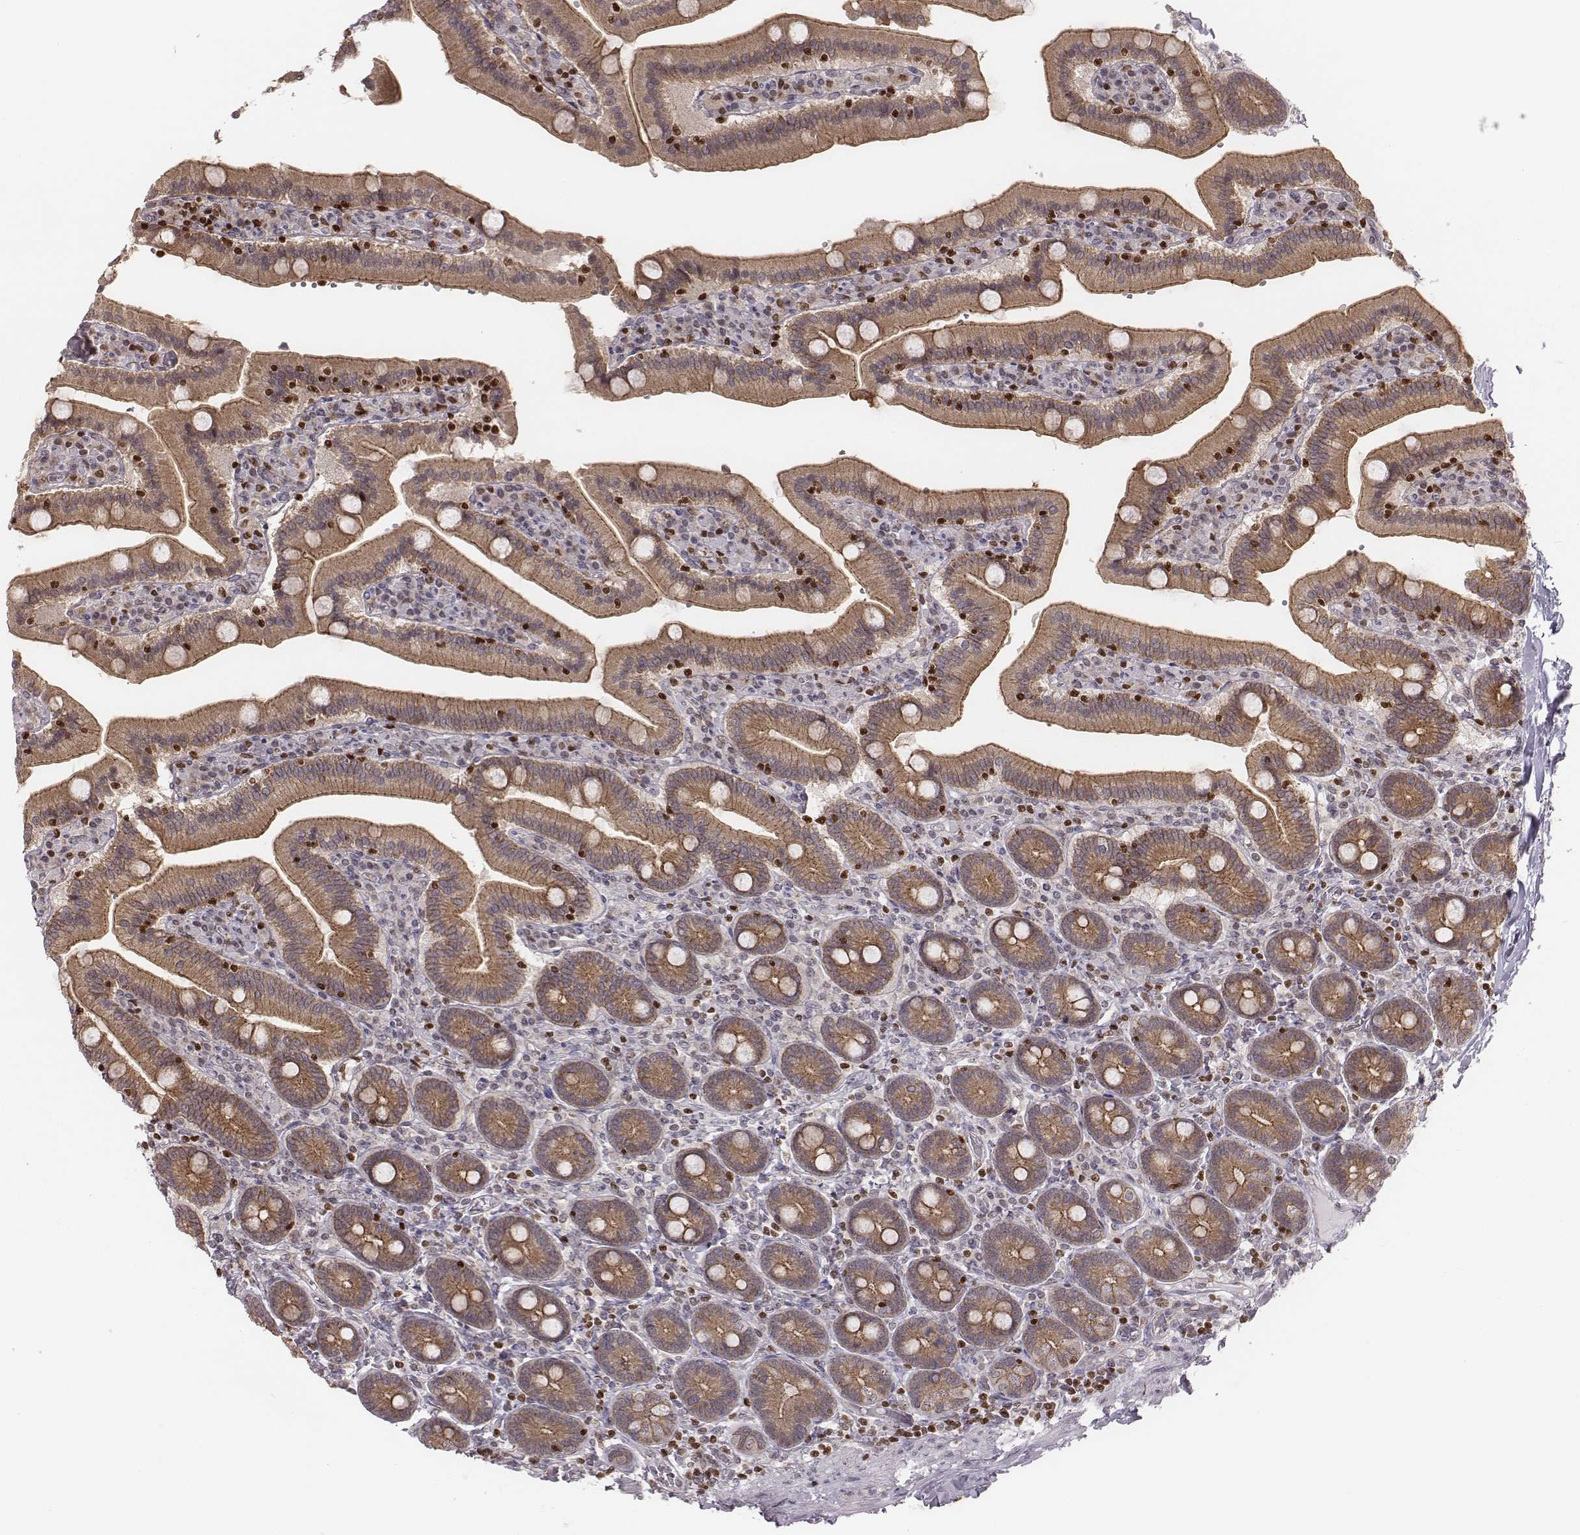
{"staining": {"intensity": "moderate", "quantity": ">75%", "location": "cytoplasmic/membranous"}, "tissue": "duodenum", "cell_type": "Glandular cells", "image_type": "normal", "snomed": [{"axis": "morphology", "description": "Normal tissue, NOS"}, {"axis": "topography", "description": "Duodenum"}], "caption": "IHC (DAB) staining of unremarkable duodenum shows moderate cytoplasmic/membranous protein positivity in approximately >75% of glandular cells. (DAB IHC, brown staining for protein, blue staining for nuclei).", "gene": "WDR59", "patient": {"sex": "female", "age": 62}}